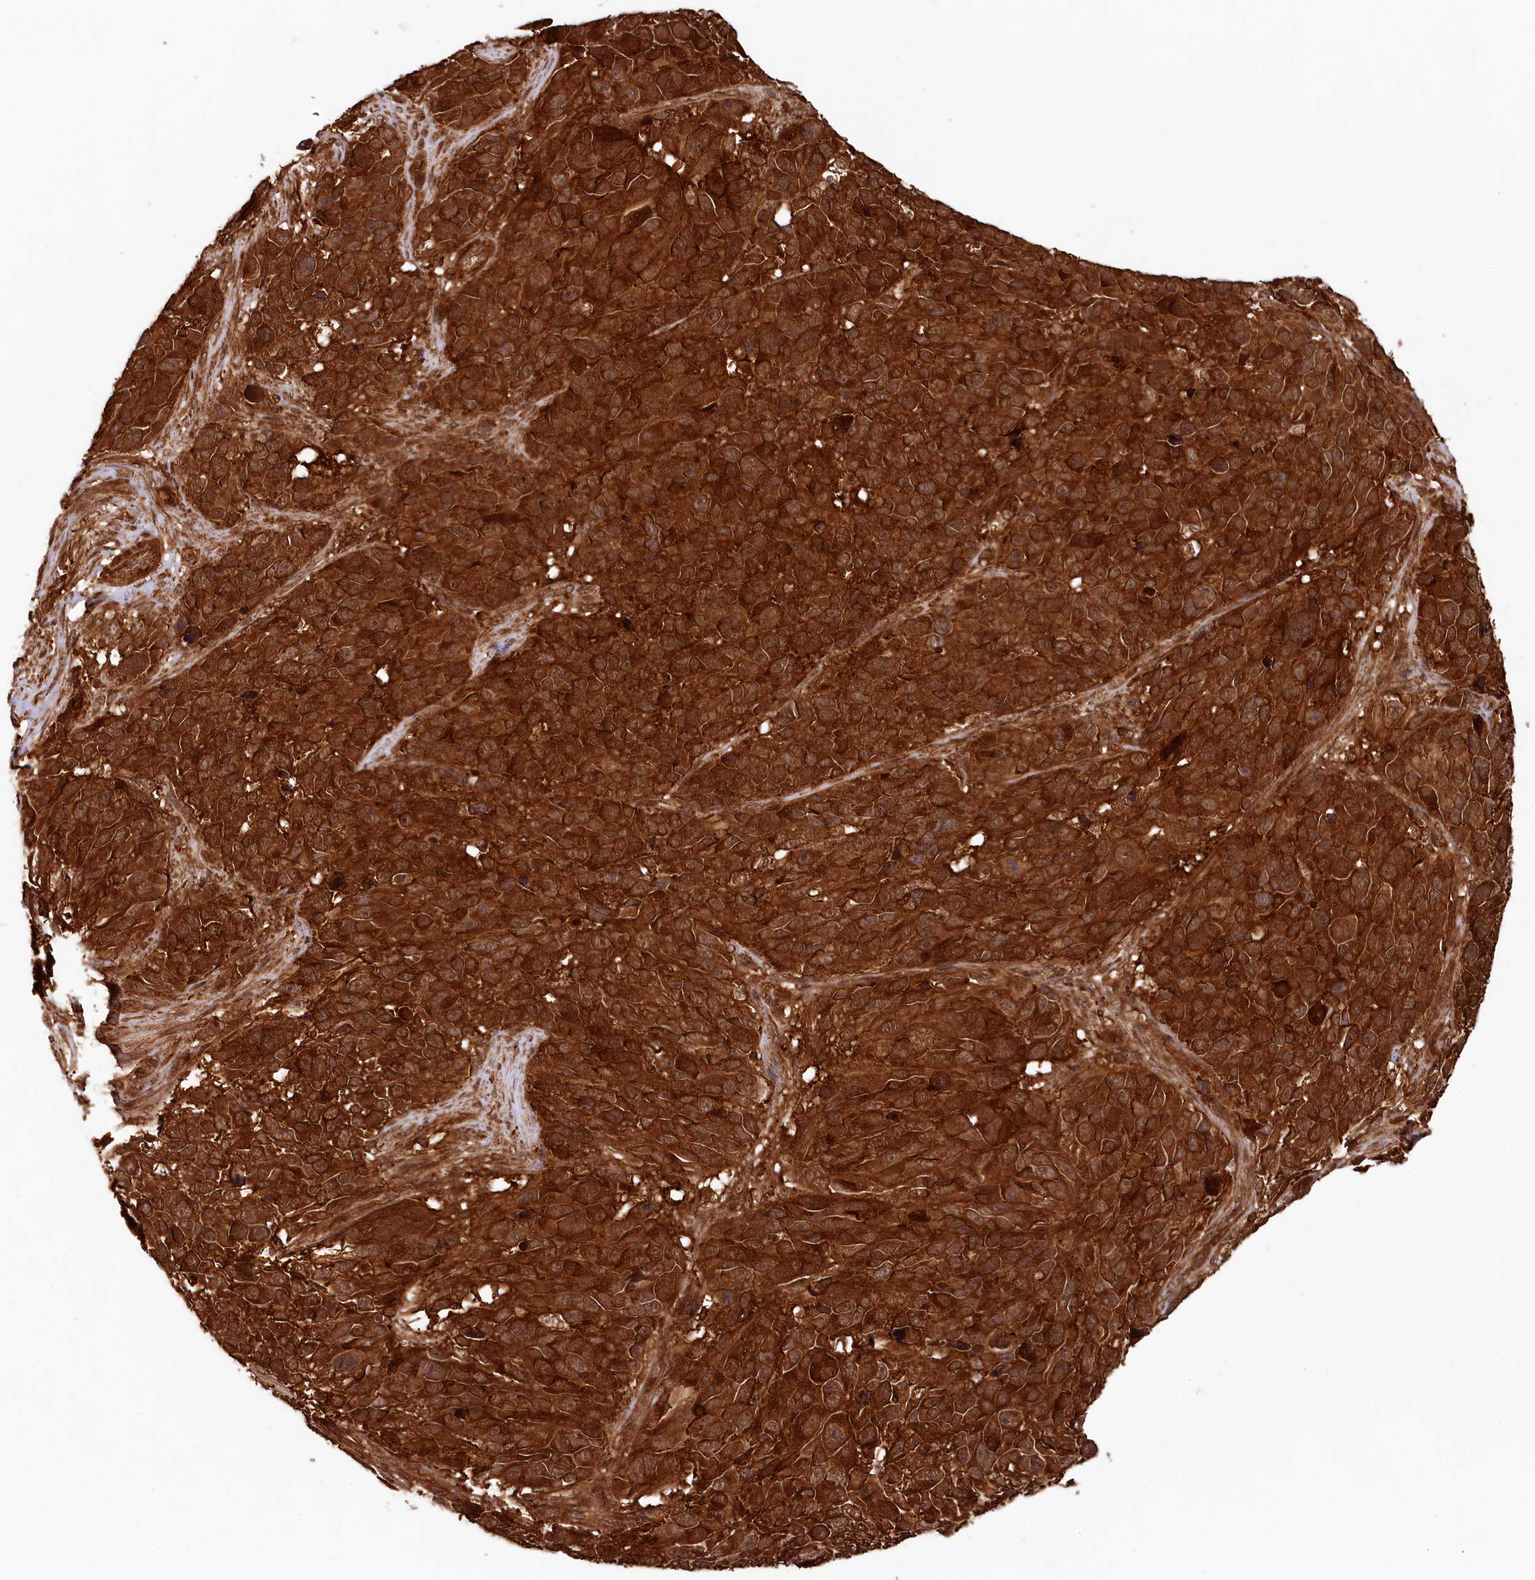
{"staining": {"intensity": "strong", "quantity": ">75%", "location": "cytoplasmic/membranous"}, "tissue": "melanoma", "cell_type": "Tumor cells", "image_type": "cancer", "snomed": [{"axis": "morphology", "description": "Malignant melanoma, NOS"}, {"axis": "topography", "description": "Skin"}], "caption": "A brown stain labels strong cytoplasmic/membranous expression of a protein in human melanoma tumor cells.", "gene": "STUB1", "patient": {"sex": "male", "age": 84}}